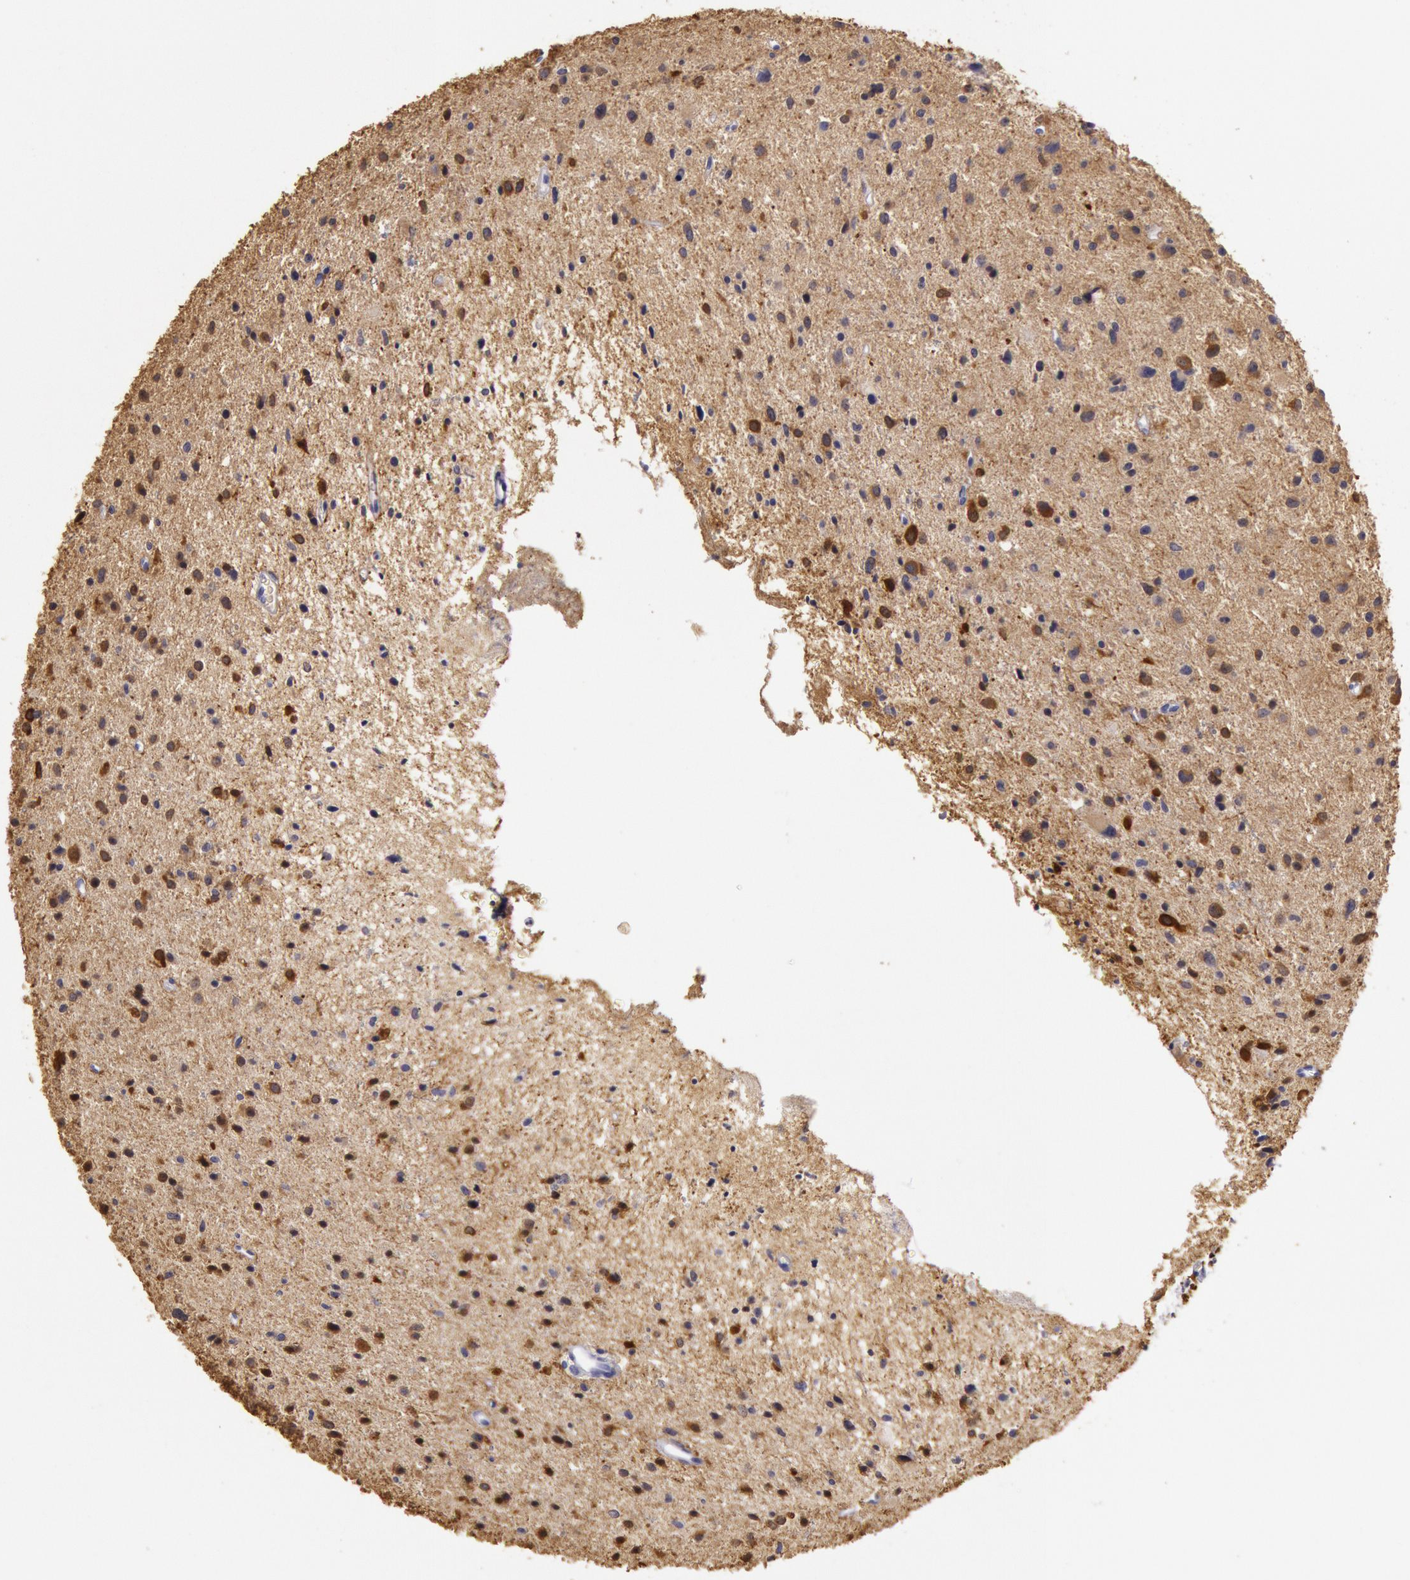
{"staining": {"intensity": "moderate", "quantity": ">75%", "location": "cytoplasmic/membranous"}, "tissue": "glioma", "cell_type": "Tumor cells", "image_type": "cancer", "snomed": [{"axis": "morphology", "description": "Glioma, malignant, Low grade"}, {"axis": "topography", "description": "Brain"}], "caption": "This histopathology image exhibits immunohistochemistry (IHC) staining of human glioma, with medium moderate cytoplasmic/membranous staining in approximately >75% of tumor cells.", "gene": "CKB", "patient": {"sex": "female", "age": 46}}